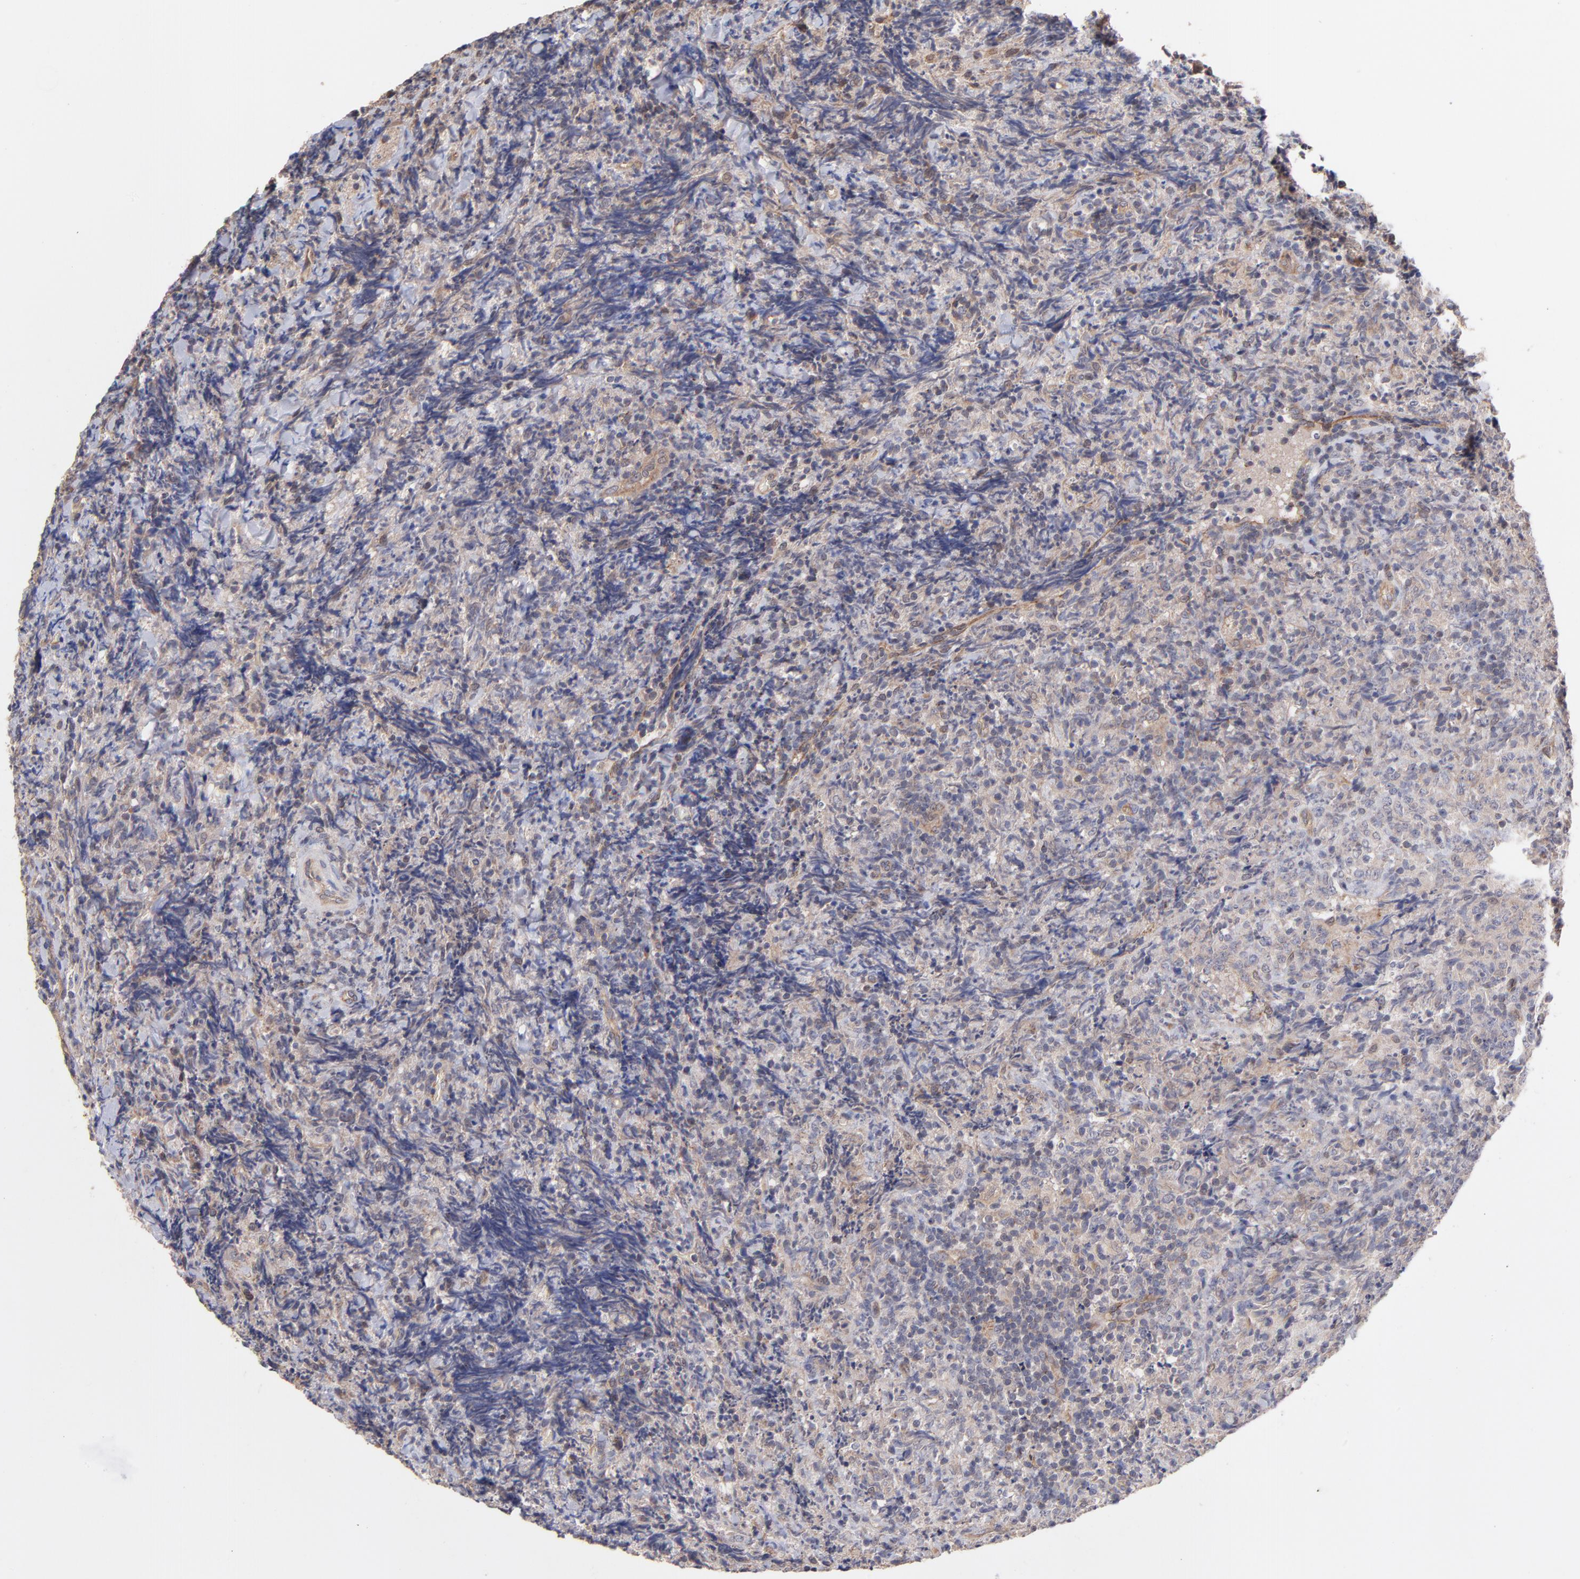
{"staining": {"intensity": "weak", "quantity": ">75%", "location": "cytoplasmic/membranous"}, "tissue": "lymphoma", "cell_type": "Tumor cells", "image_type": "cancer", "snomed": [{"axis": "morphology", "description": "Malignant lymphoma, non-Hodgkin's type, High grade"}, {"axis": "topography", "description": "Tonsil"}], "caption": "Human high-grade malignant lymphoma, non-Hodgkin's type stained for a protein (brown) exhibits weak cytoplasmic/membranous positive positivity in about >75% of tumor cells.", "gene": "STAP2", "patient": {"sex": "female", "age": 36}}